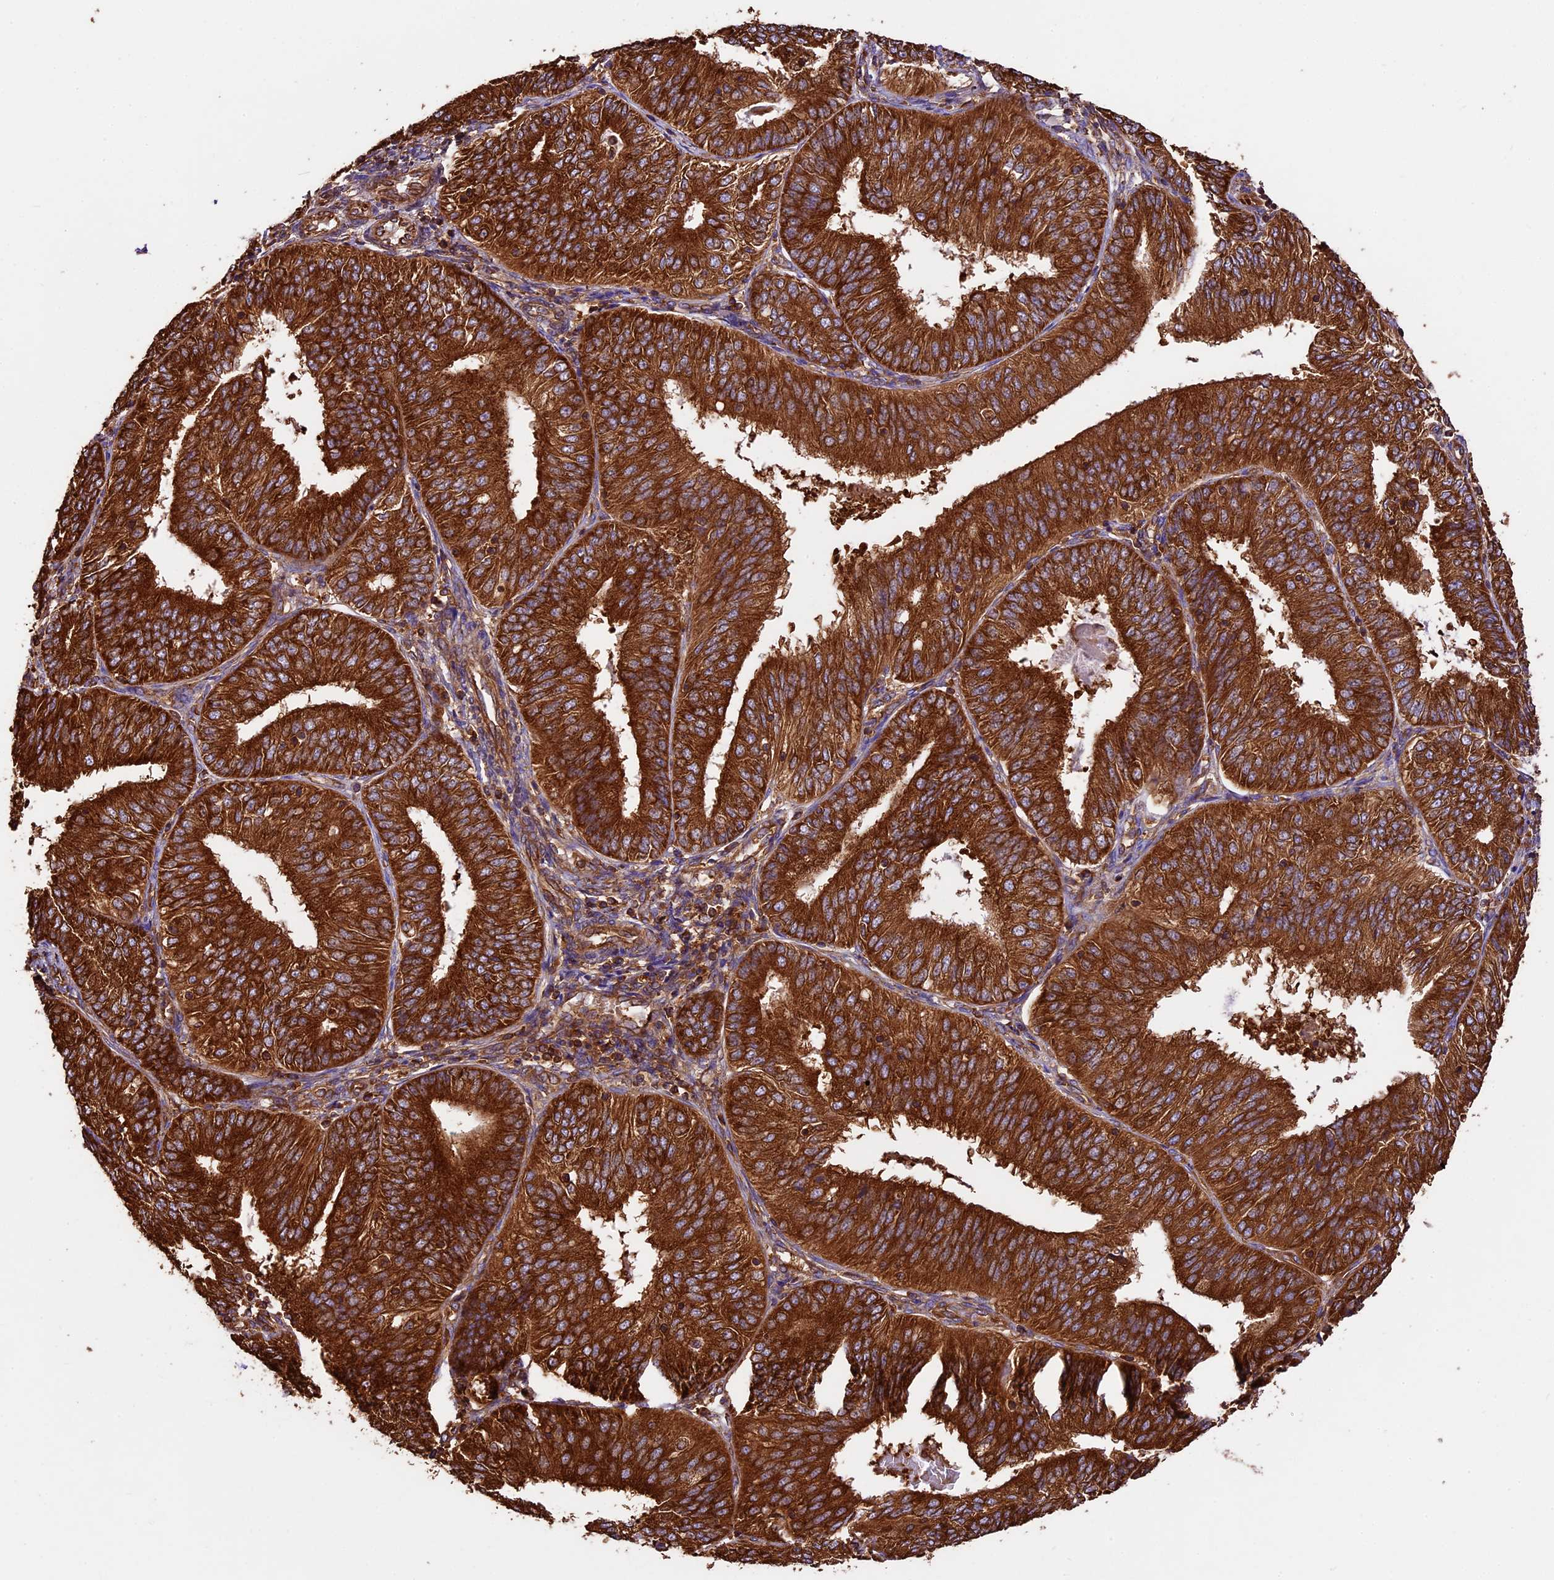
{"staining": {"intensity": "strong", "quantity": ">75%", "location": "cytoplasmic/membranous"}, "tissue": "endometrial cancer", "cell_type": "Tumor cells", "image_type": "cancer", "snomed": [{"axis": "morphology", "description": "Adenocarcinoma, NOS"}, {"axis": "topography", "description": "Endometrium"}], "caption": "An image of human adenocarcinoma (endometrial) stained for a protein shows strong cytoplasmic/membranous brown staining in tumor cells.", "gene": "KARS1", "patient": {"sex": "female", "age": 58}}